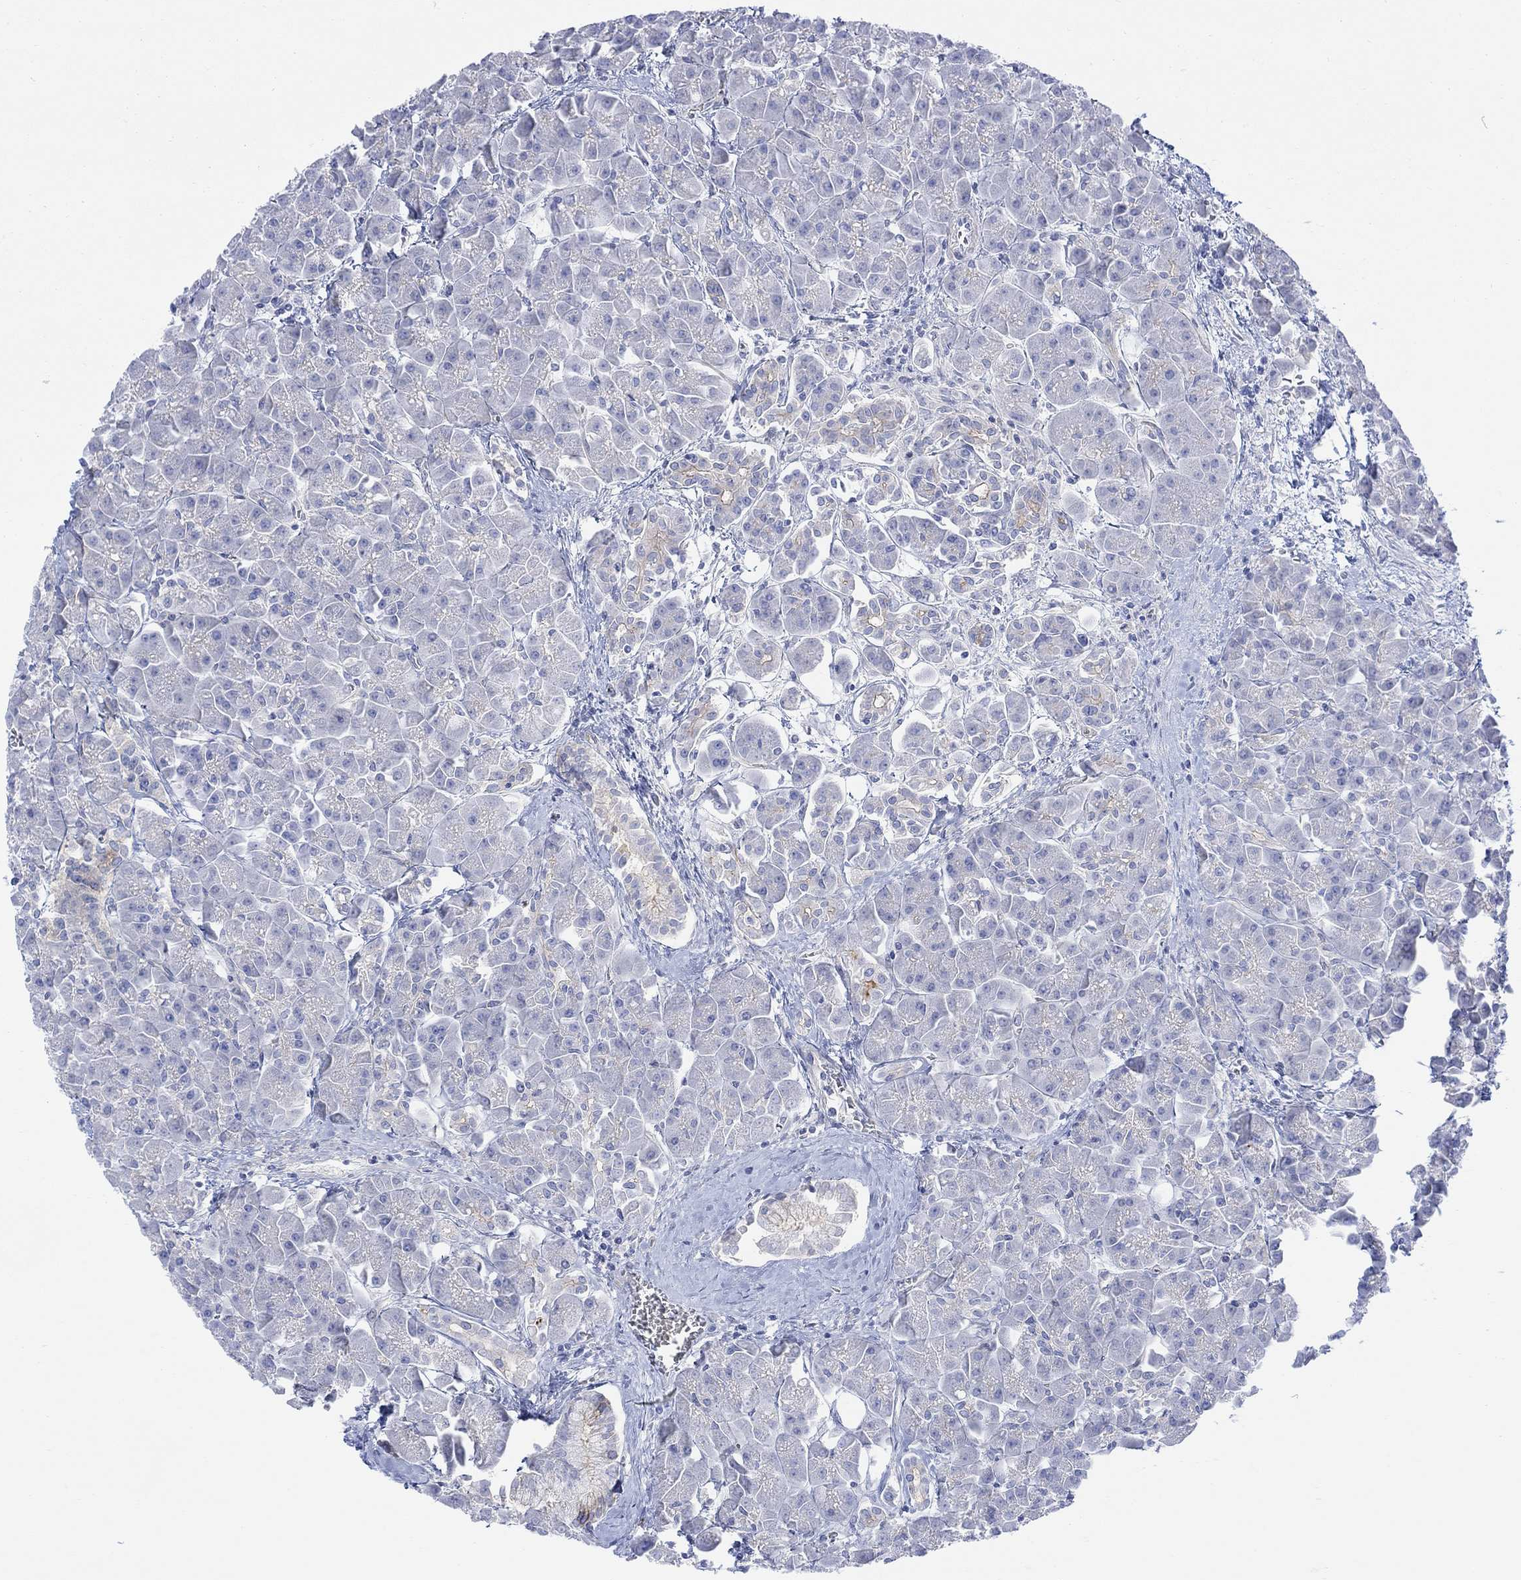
{"staining": {"intensity": "negative", "quantity": "none", "location": "none"}, "tissue": "pancreas", "cell_type": "Exocrine glandular cells", "image_type": "normal", "snomed": [{"axis": "morphology", "description": "Normal tissue, NOS"}, {"axis": "topography", "description": "Pancreas"}], "caption": "Immunohistochemistry histopathology image of unremarkable pancreas stained for a protein (brown), which reveals no positivity in exocrine glandular cells.", "gene": "TLDC2", "patient": {"sex": "male", "age": 70}}